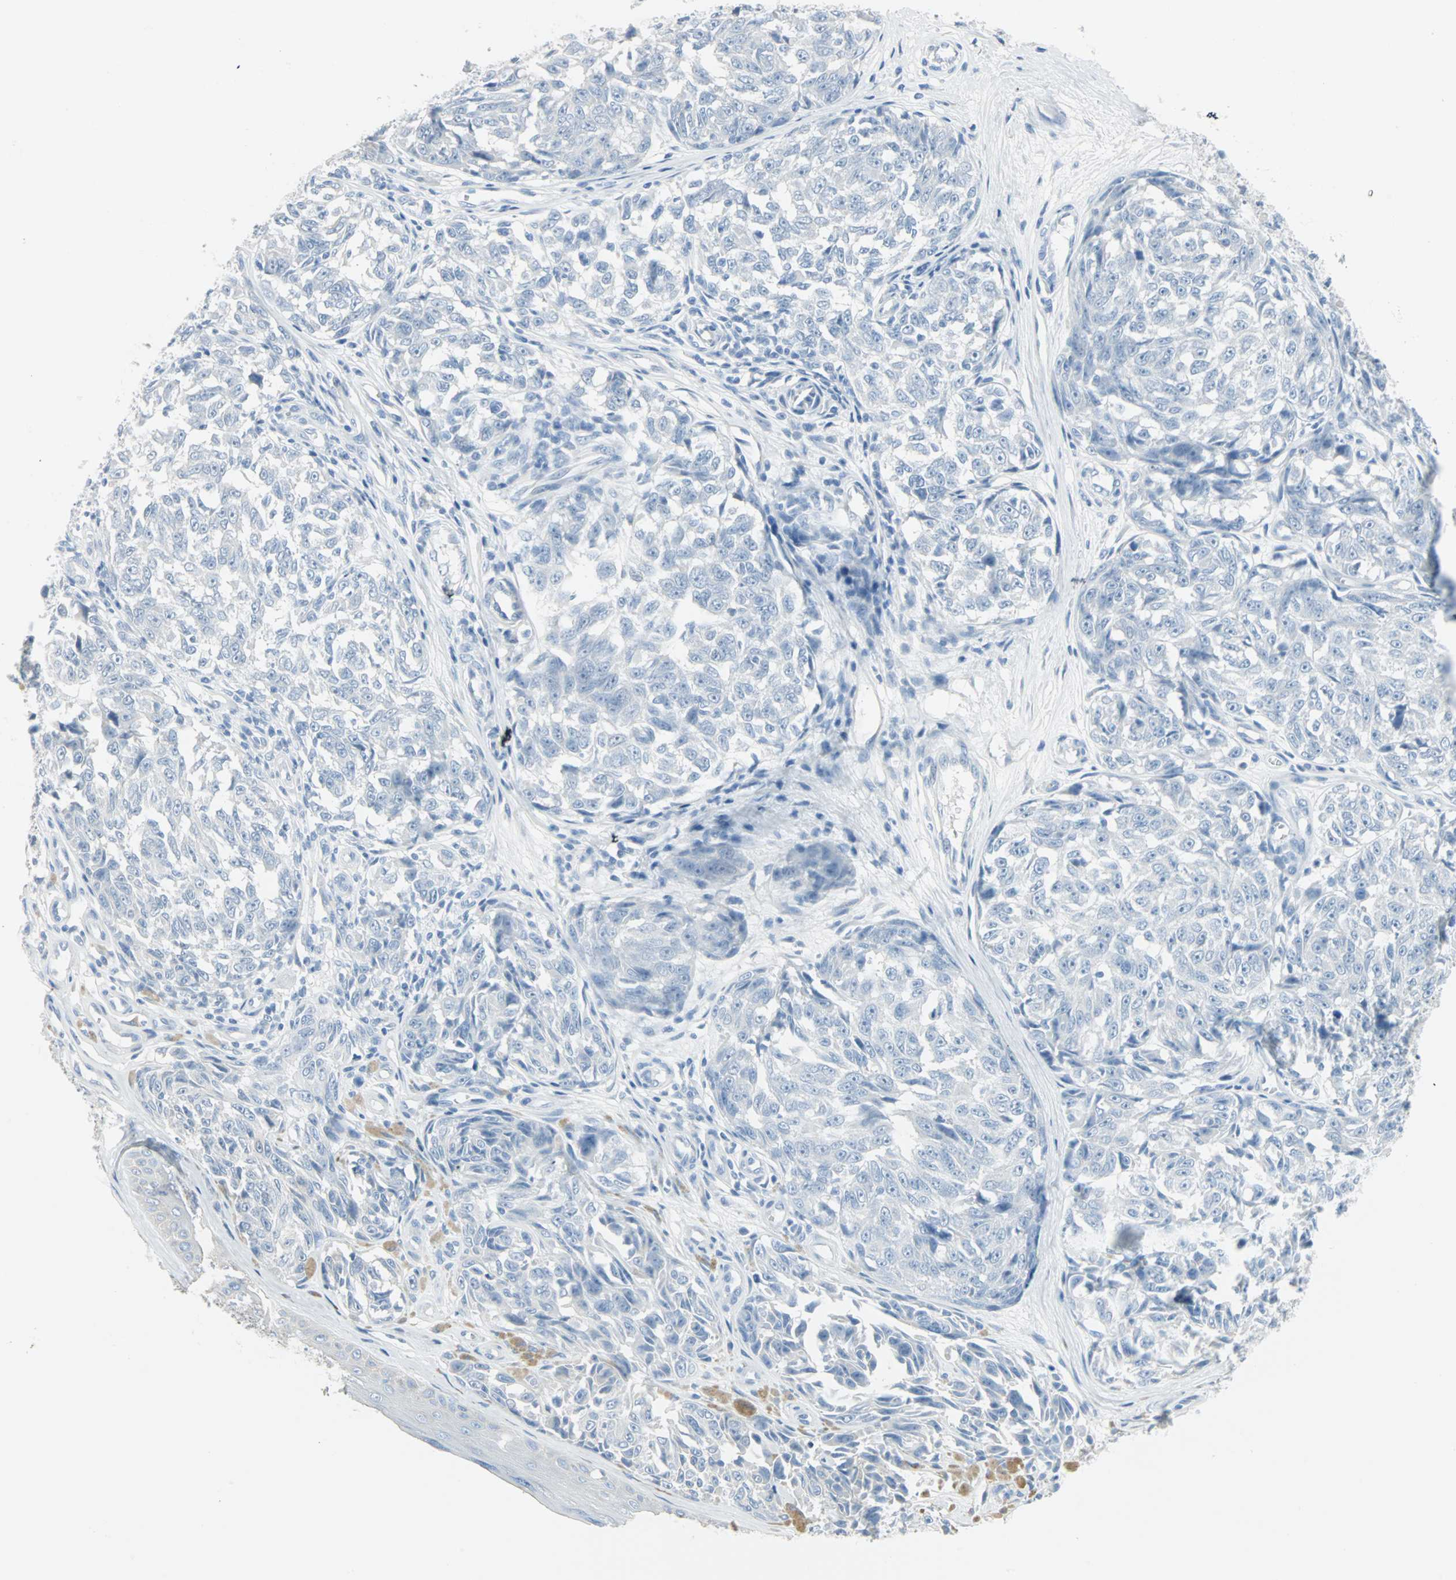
{"staining": {"intensity": "negative", "quantity": "none", "location": "none"}, "tissue": "melanoma", "cell_type": "Tumor cells", "image_type": "cancer", "snomed": [{"axis": "morphology", "description": "Malignant melanoma, NOS"}, {"axis": "topography", "description": "Skin"}], "caption": "Tumor cells are negative for protein expression in human melanoma.", "gene": "STX1A", "patient": {"sex": "female", "age": 64}}